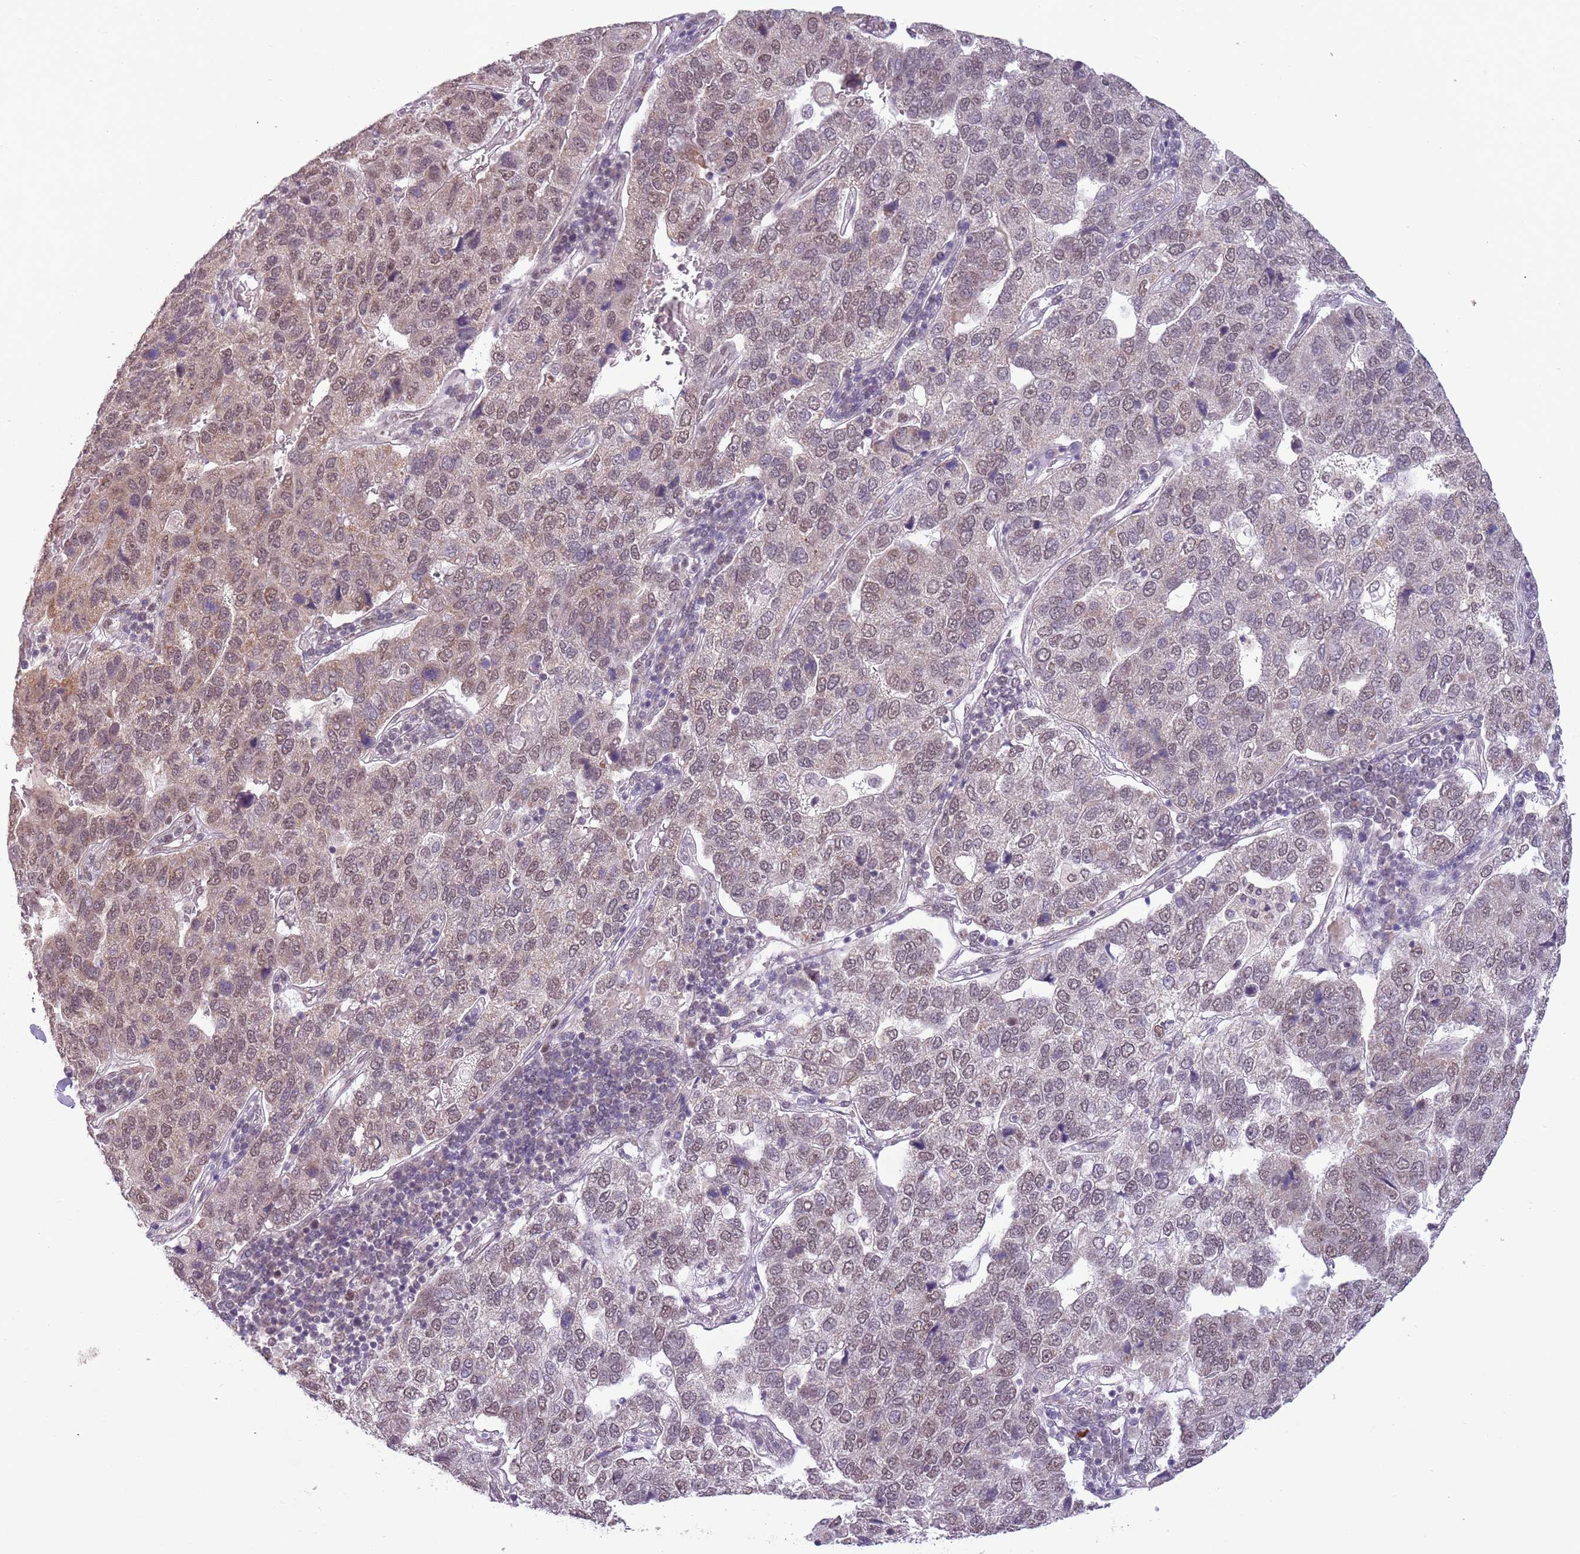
{"staining": {"intensity": "weak", "quantity": "25%-75%", "location": "nuclear"}, "tissue": "pancreatic cancer", "cell_type": "Tumor cells", "image_type": "cancer", "snomed": [{"axis": "morphology", "description": "Adenocarcinoma, NOS"}, {"axis": "topography", "description": "Pancreas"}], "caption": "Immunohistochemical staining of pancreatic cancer (adenocarcinoma) demonstrates weak nuclear protein expression in approximately 25%-75% of tumor cells.", "gene": "FAM120AOS", "patient": {"sex": "female", "age": 61}}